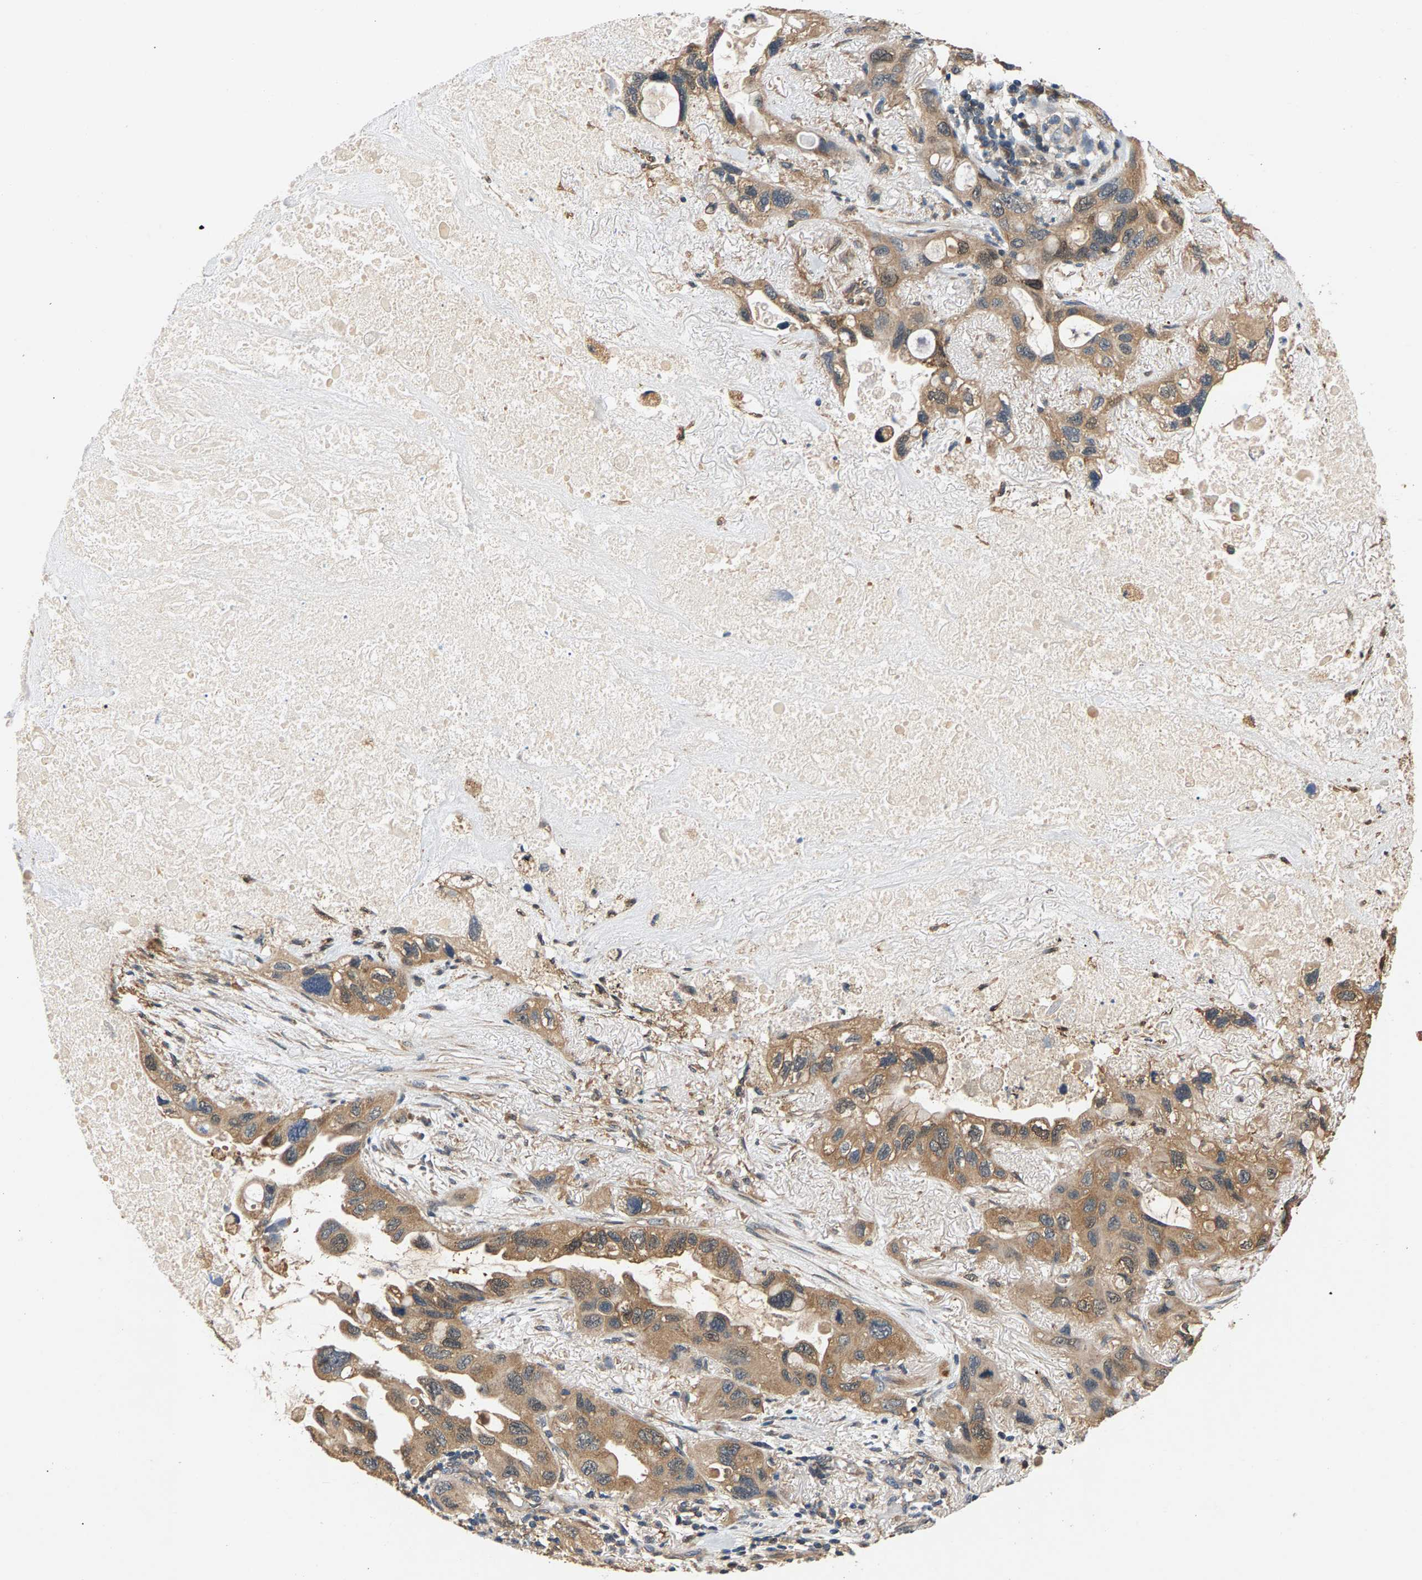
{"staining": {"intensity": "moderate", "quantity": ">75%", "location": "cytoplasmic/membranous"}, "tissue": "lung cancer", "cell_type": "Tumor cells", "image_type": "cancer", "snomed": [{"axis": "morphology", "description": "Squamous cell carcinoma, NOS"}, {"axis": "topography", "description": "Lung"}], "caption": "Lung squamous cell carcinoma tissue exhibits moderate cytoplasmic/membranous staining in approximately >75% of tumor cells, visualized by immunohistochemistry.", "gene": "FAM78A", "patient": {"sex": "female", "age": 73}}